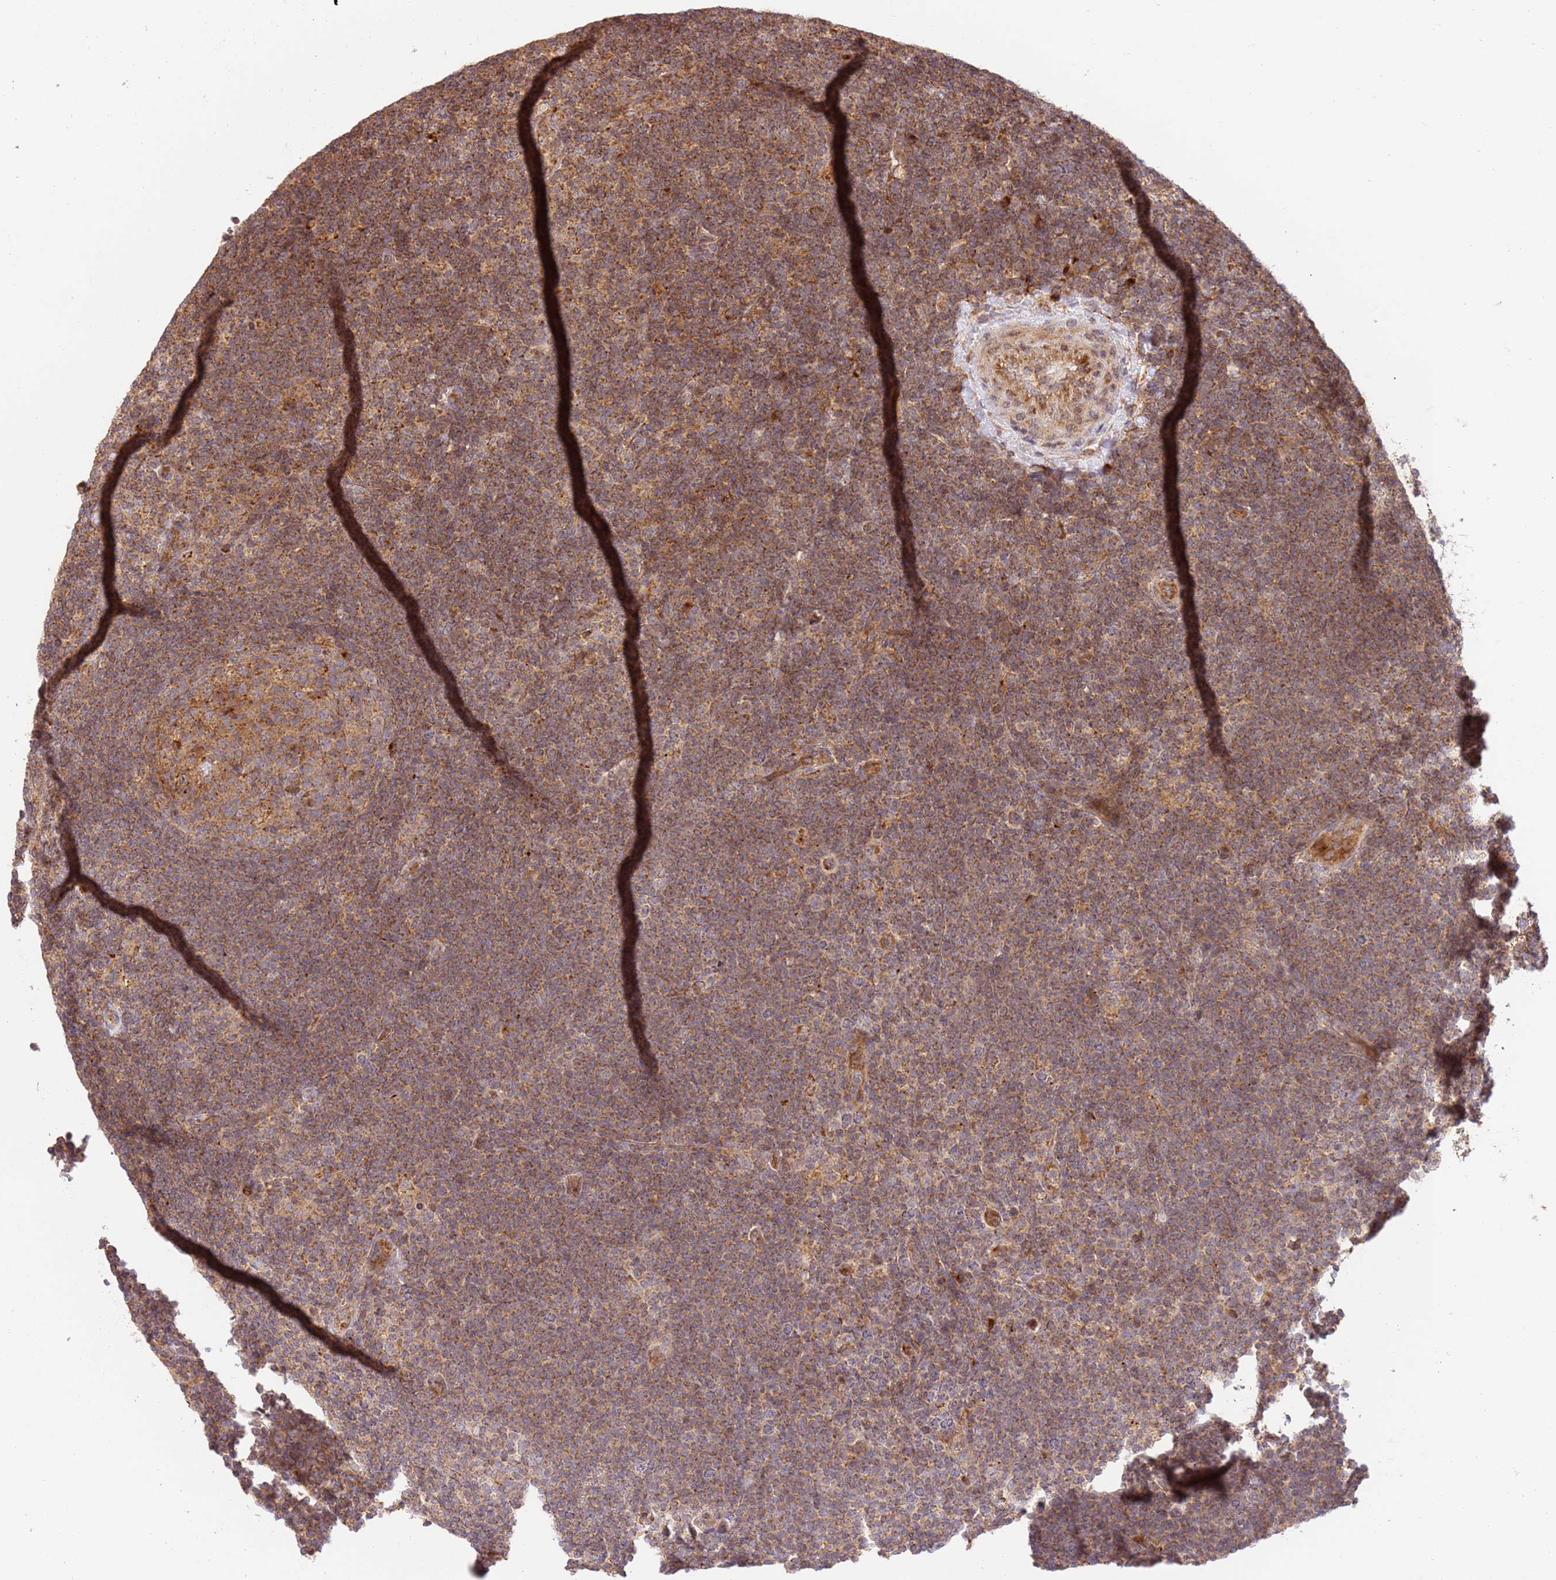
{"staining": {"intensity": "moderate", "quantity": ">75%", "location": "cytoplasmic/membranous"}, "tissue": "lymphoma", "cell_type": "Tumor cells", "image_type": "cancer", "snomed": [{"axis": "morphology", "description": "Hodgkin's disease, NOS"}, {"axis": "topography", "description": "Lymph node"}], "caption": "Immunohistochemistry (DAB) staining of lymphoma displays moderate cytoplasmic/membranous protein positivity in about >75% of tumor cells.", "gene": "SPATA2L", "patient": {"sex": "female", "age": 57}}